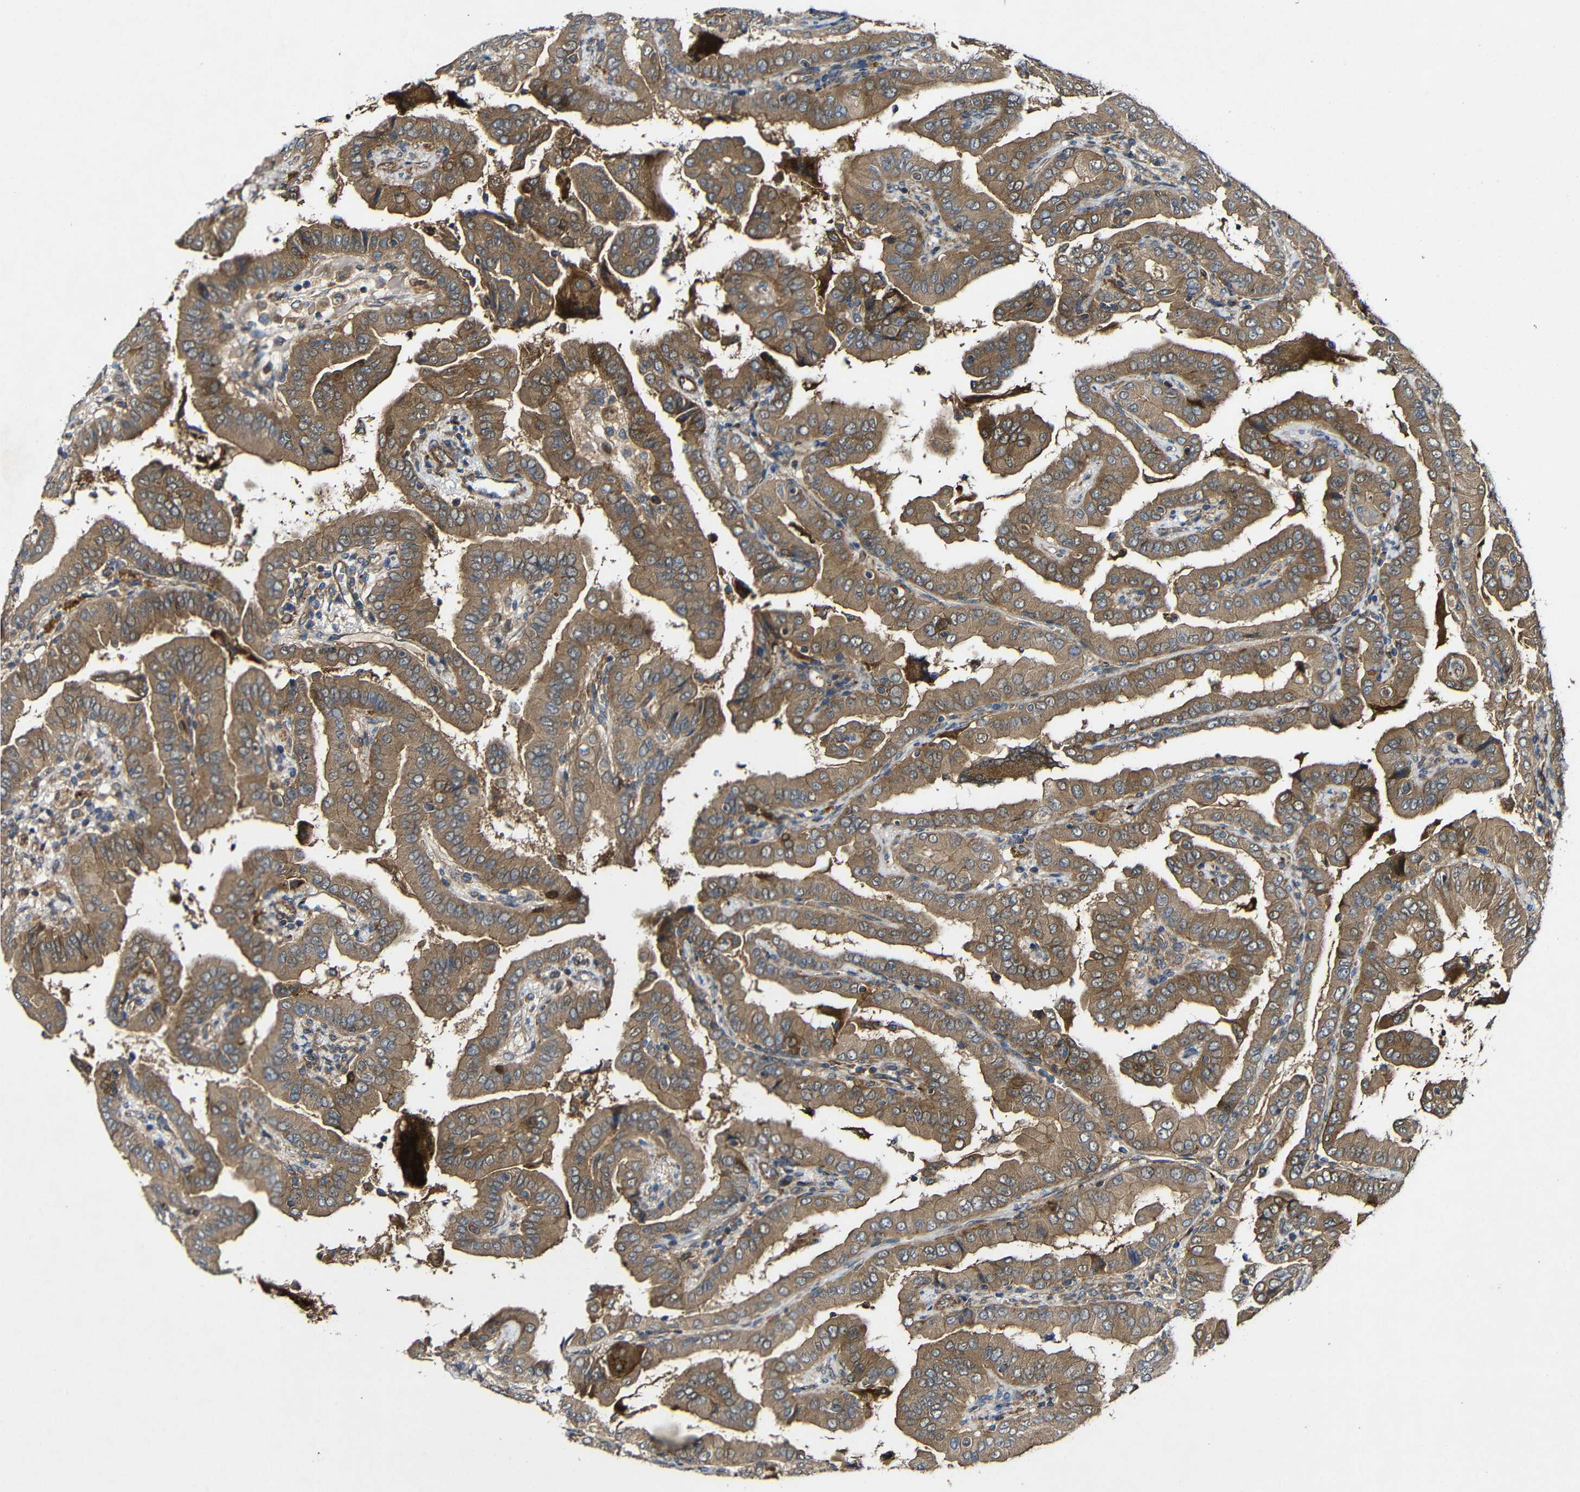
{"staining": {"intensity": "moderate", "quantity": ">75%", "location": "cytoplasmic/membranous"}, "tissue": "thyroid cancer", "cell_type": "Tumor cells", "image_type": "cancer", "snomed": [{"axis": "morphology", "description": "Papillary adenocarcinoma, NOS"}, {"axis": "topography", "description": "Thyroid gland"}], "caption": "Human thyroid cancer stained with a protein marker reveals moderate staining in tumor cells.", "gene": "GSDME", "patient": {"sex": "male", "age": 33}}